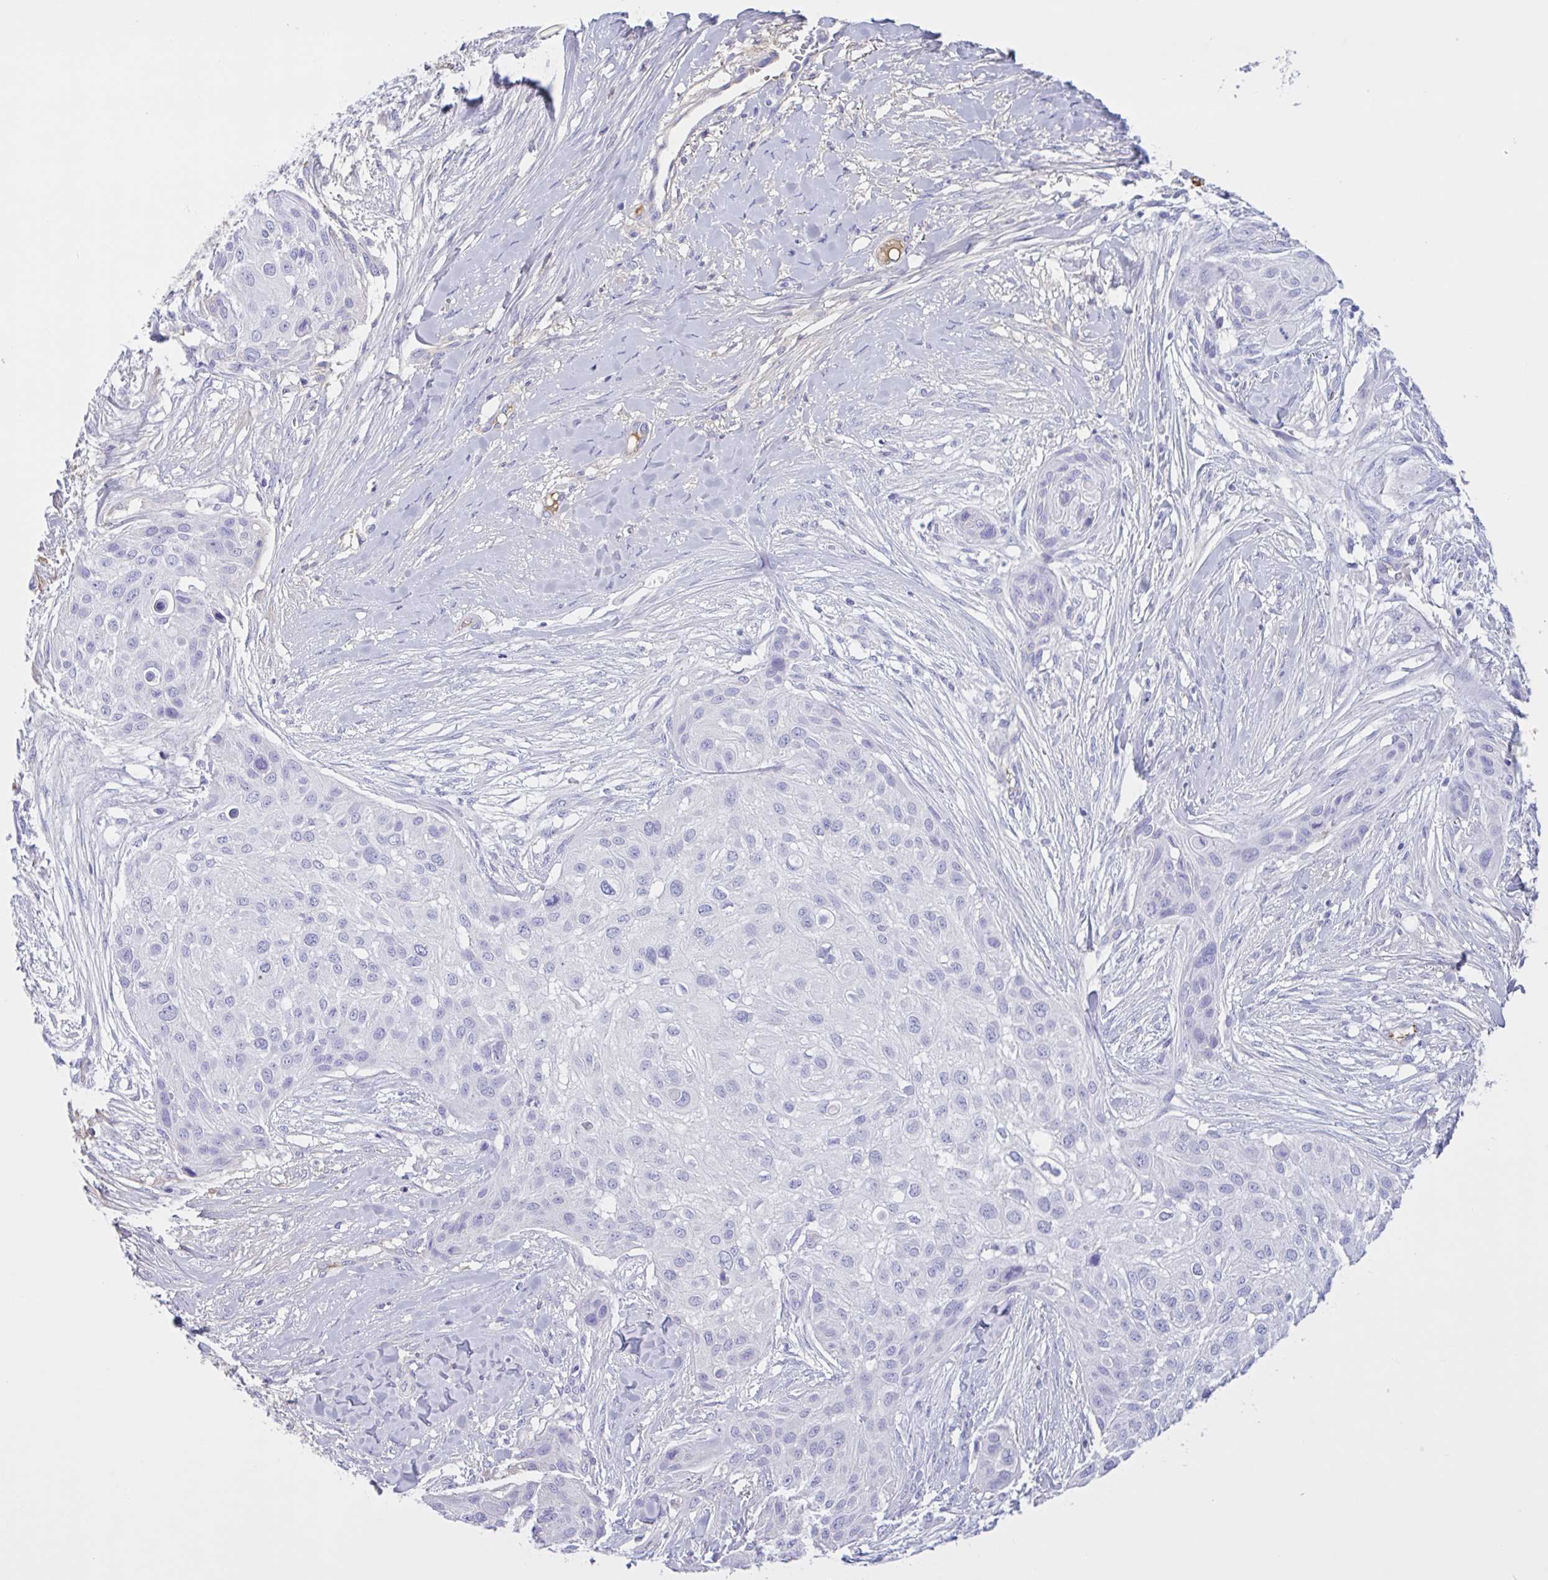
{"staining": {"intensity": "negative", "quantity": "none", "location": "none"}, "tissue": "skin cancer", "cell_type": "Tumor cells", "image_type": "cancer", "snomed": [{"axis": "morphology", "description": "Squamous cell carcinoma, NOS"}, {"axis": "topography", "description": "Skin"}], "caption": "The histopathology image demonstrates no staining of tumor cells in skin squamous cell carcinoma.", "gene": "LARGE2", "patient": {"sex": "female", "age": 87}}